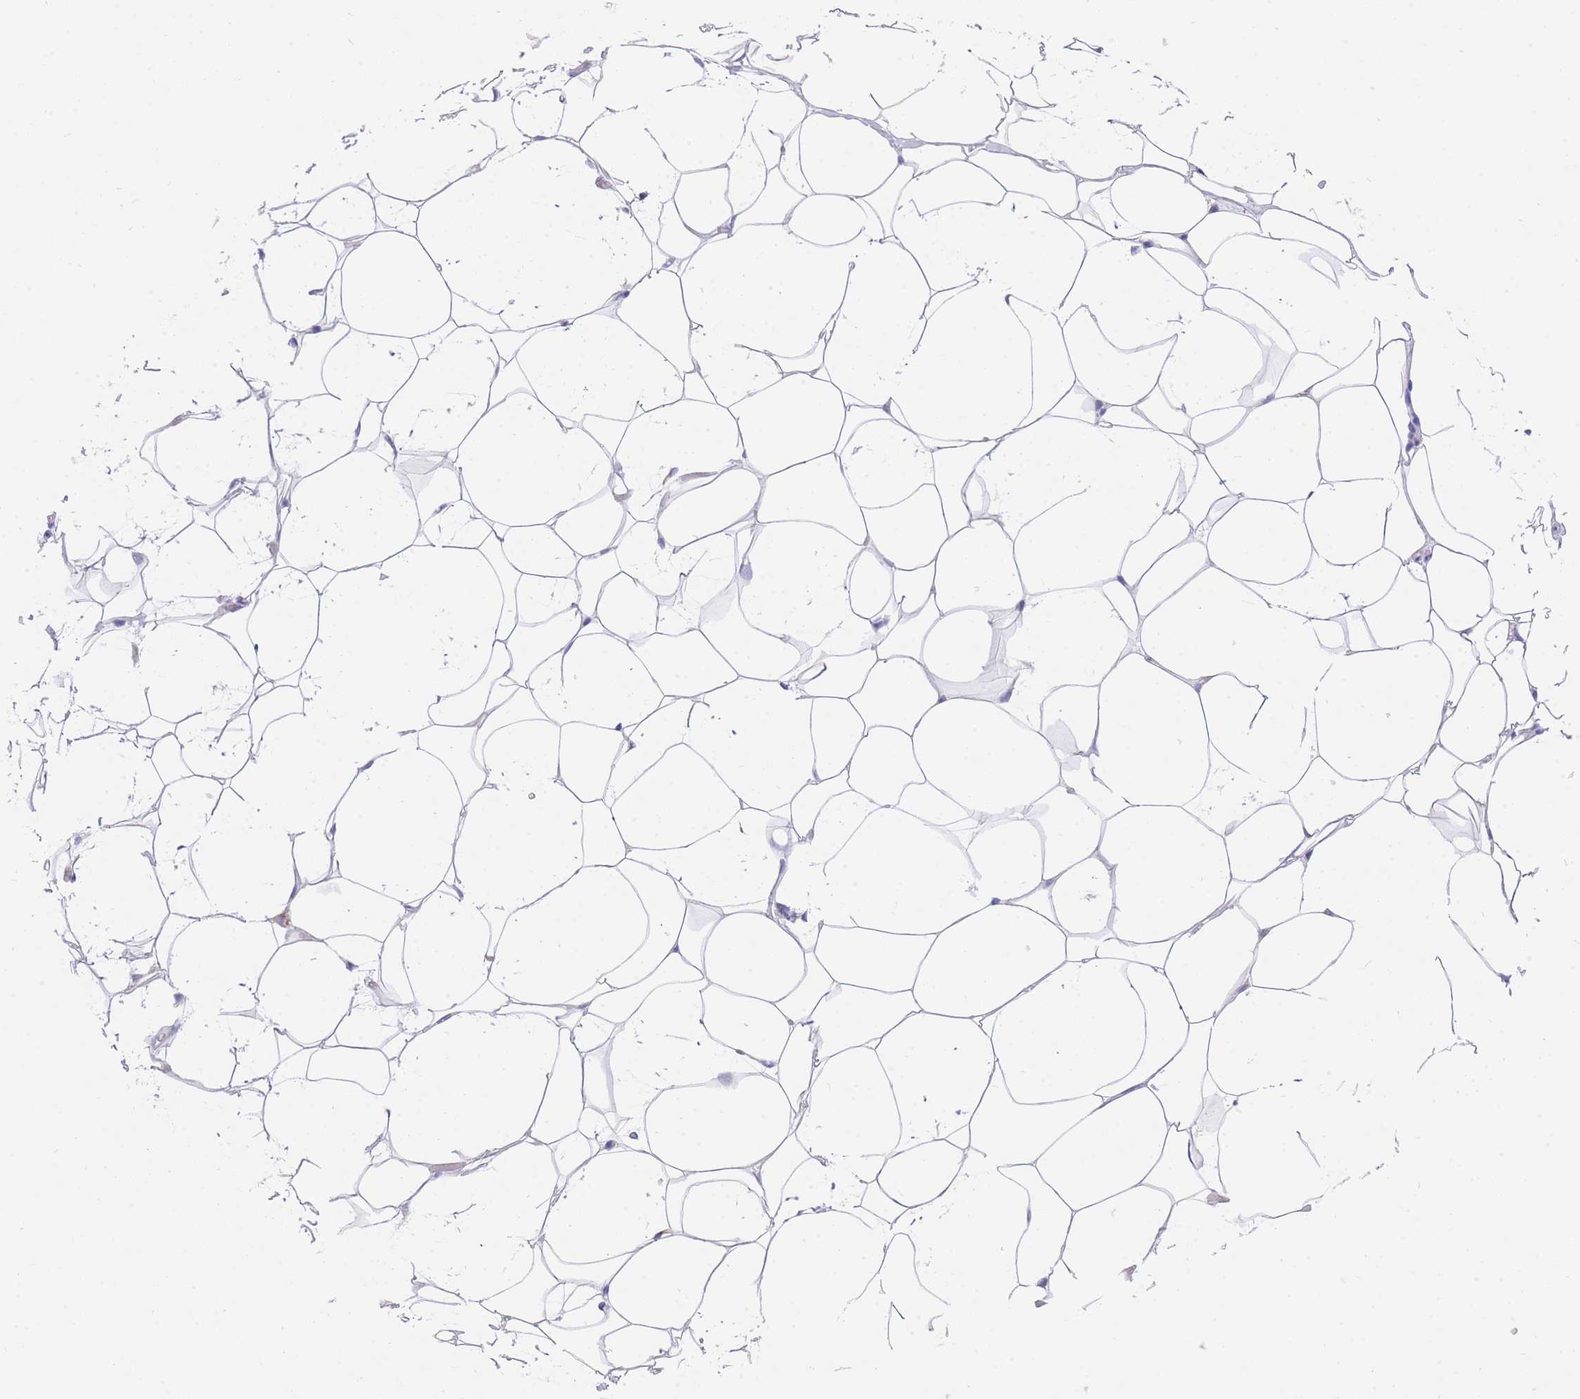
{"staining": {"intensity": "negative", "quantity": "none", "location": "none"}, "tissue": "adipose tissue", "cell_type": "Adipocytes", "image_type": "normal", "snomed": [{"axis": "morphology", "description": "Normal tissue, NOS"}, {"axis": "topography", "description": "Breast"}], "caption": "An immunohistochemistry (IHC) image of normal adipose tissue is shown. There is no staining in adipocytes of adipose tissue. (DAB (3,3'-diaminobenzidine) immunohistochemistry visualized using brightfield microscopy, high magnification).", "gene": "SRSF12", "patient": {"sex": "female", "age": 26}}